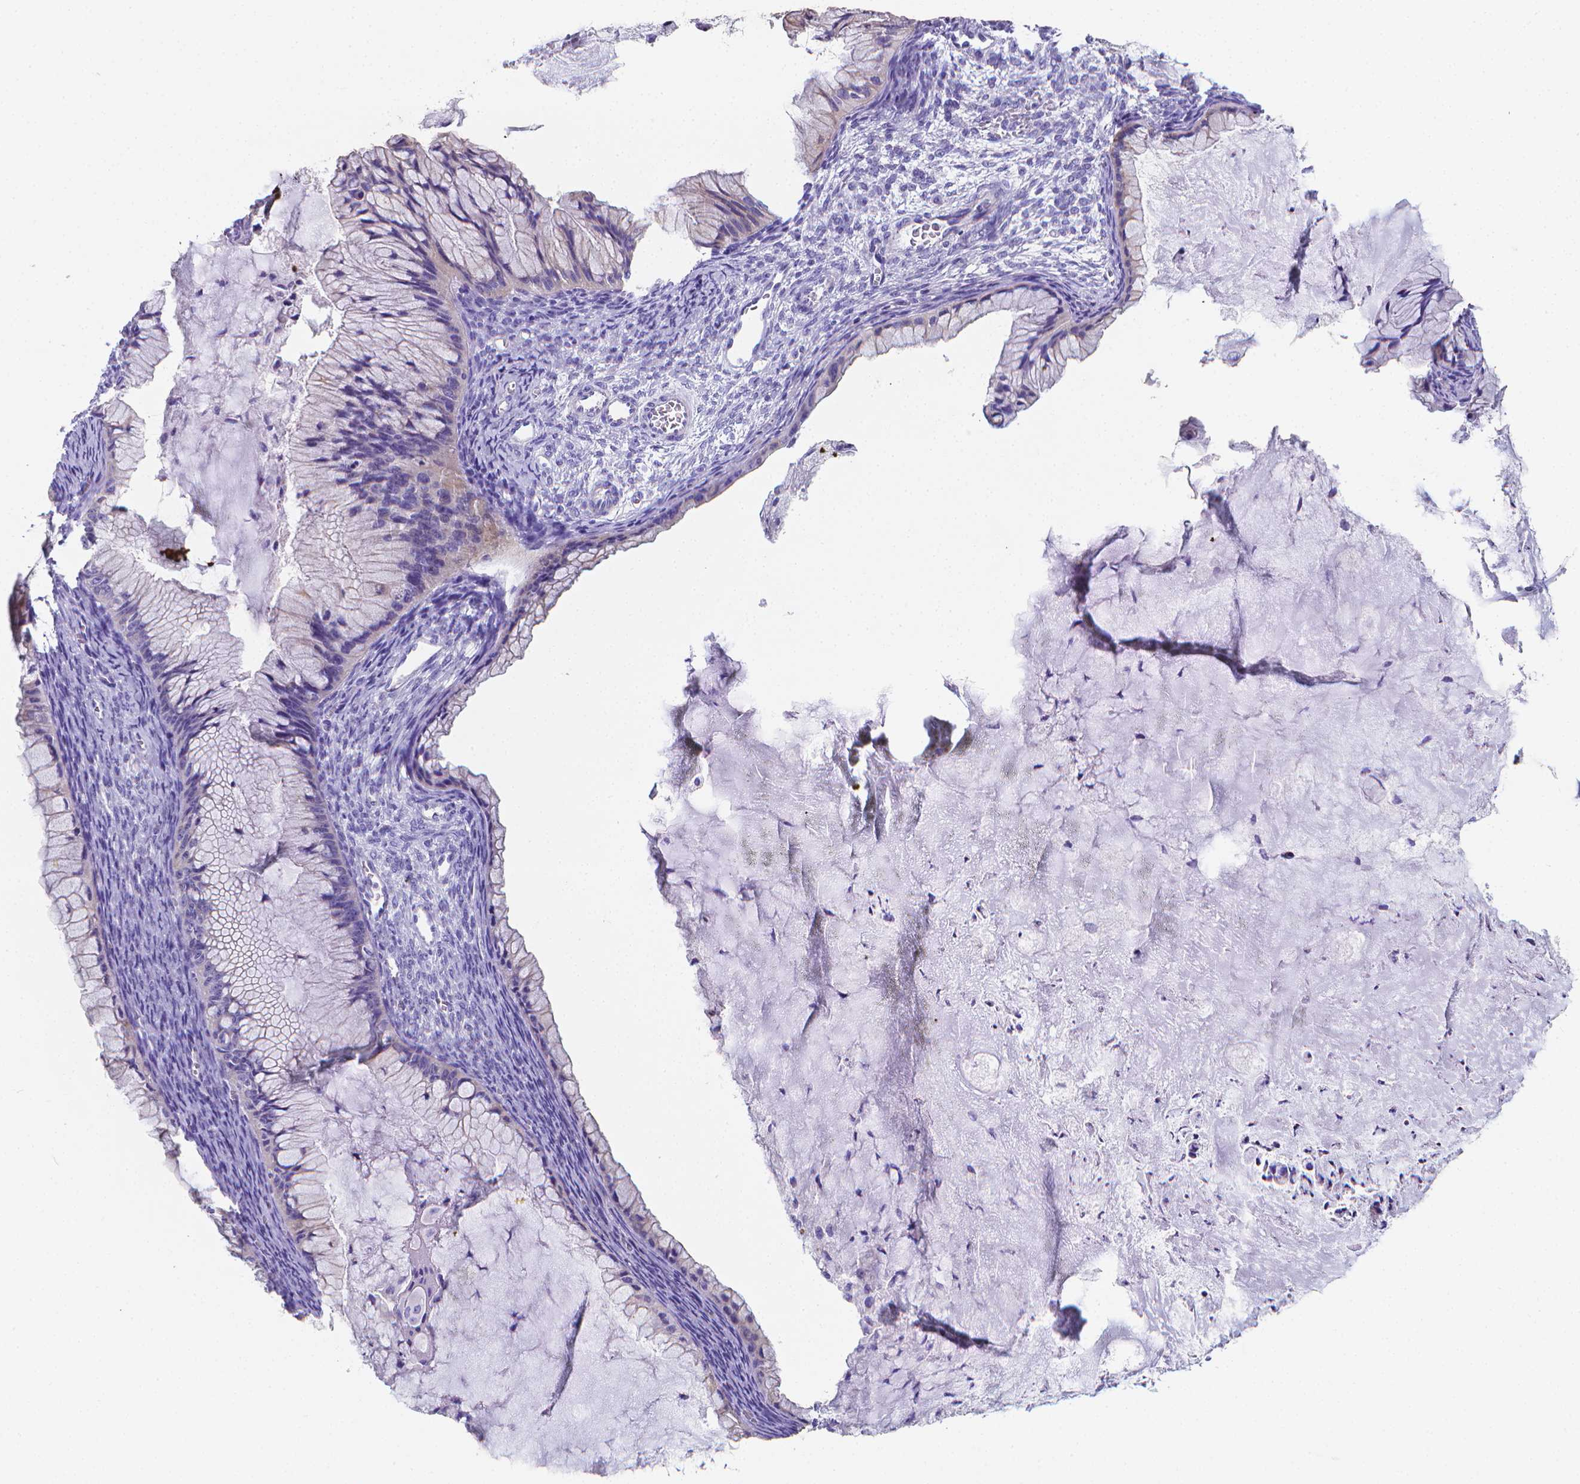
{"staining": {"intensity": "negative", "quantity": "none", "location": "none"}, "tissue": "ovarian cancer", "cell_type": "Tumor cells", "image_type": "cancer", "snomed": [{"axis": "morphology", "description": "Cystadenocarcinoma, mucinous, NOS"}, {"axis": "topography", "description": "Ovary"}], "caption": "DAB immunohistochemical staining of ovarian cancer (mucinous cystadenocarcinoma) demonstrates no significant positivity in tumor cells. Brightfield microscopy of immunohistochemistry stained with DAB (brown) and hematoxylin (blue), captured at high magnification.", "gene": "LRRC73", "patient": {"sex": "female", "age": 72}}